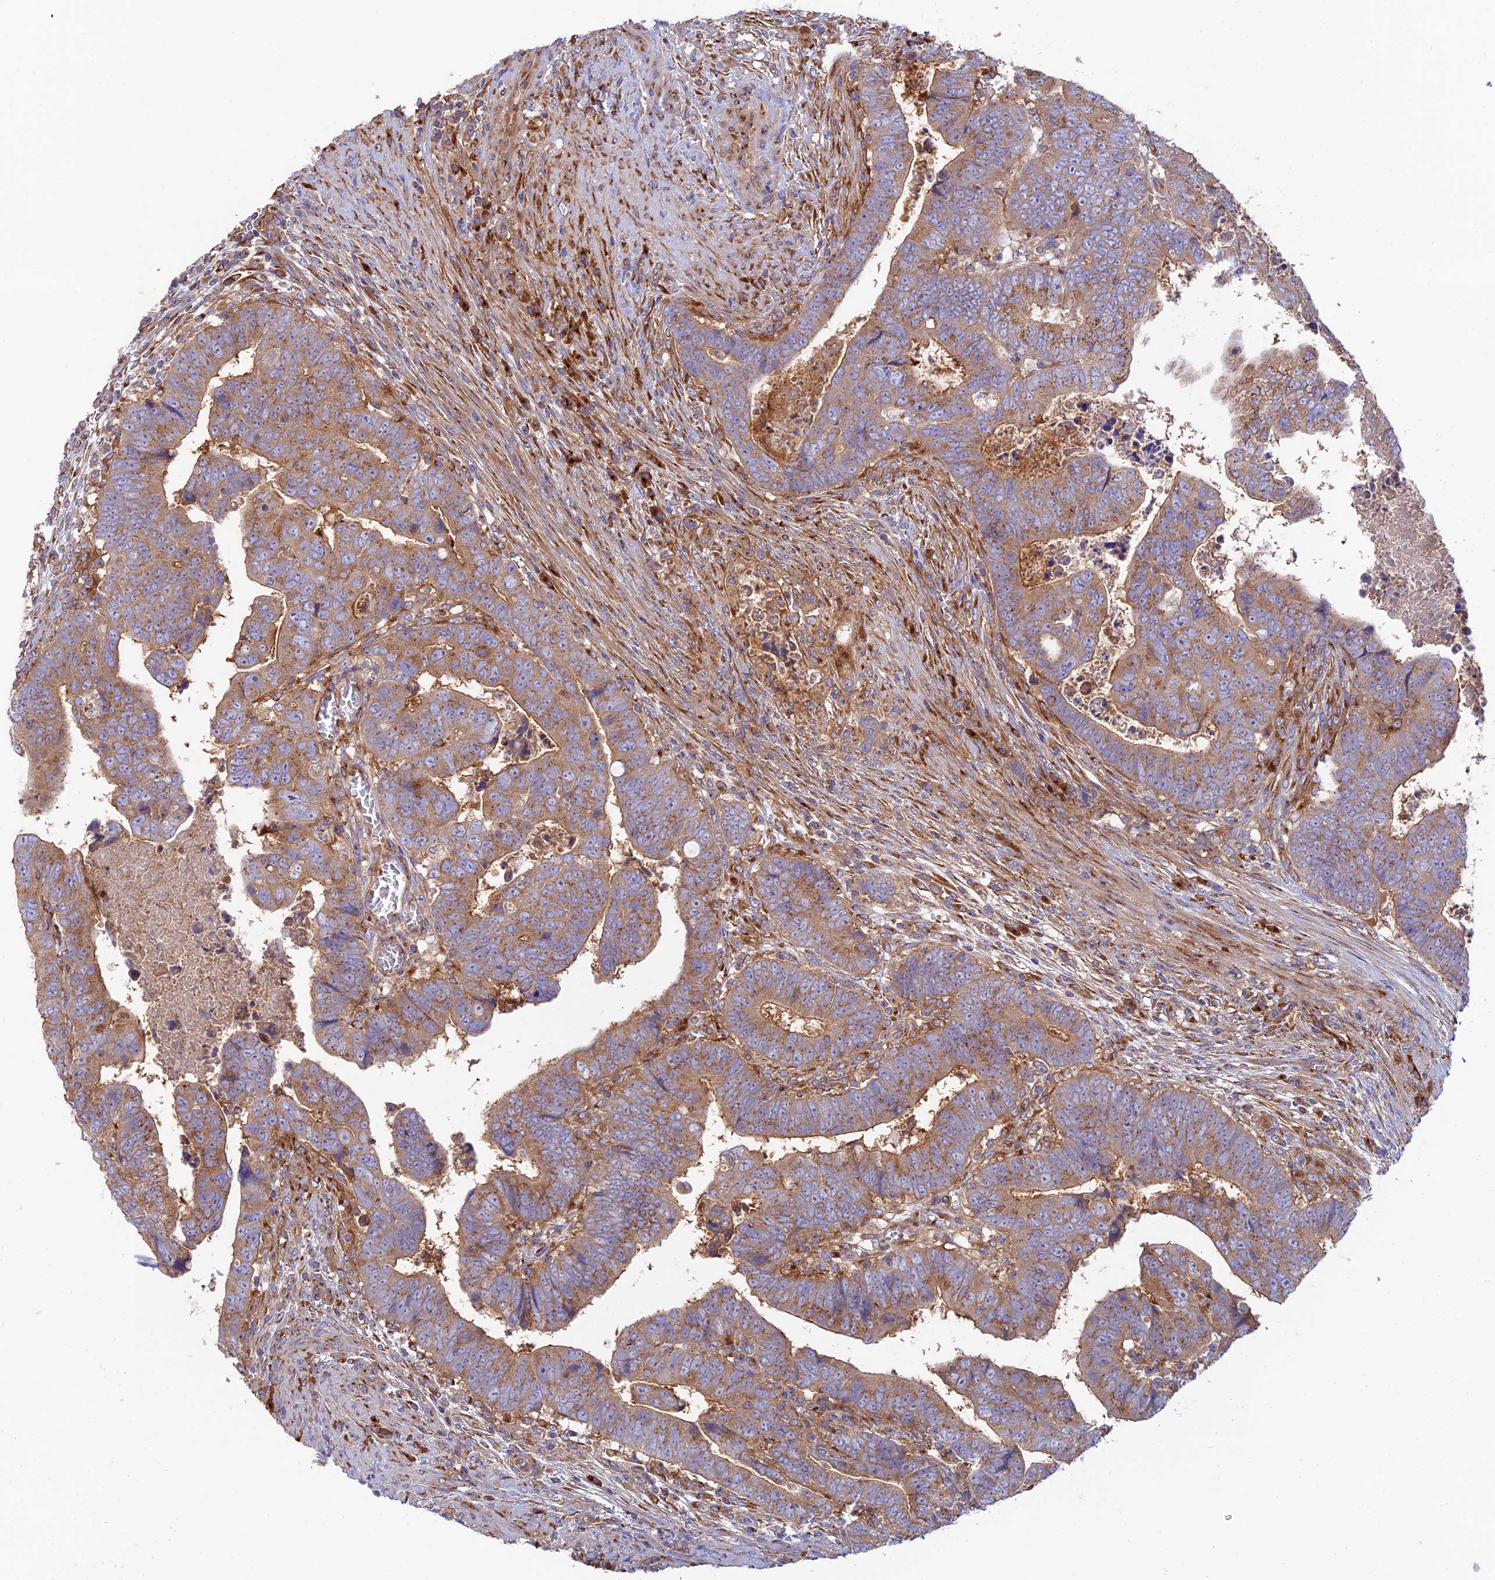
{"staining": {"intensity": "moderate", "quantity": ">75%", "location": "cytoplasmic/membranous"}, "tissue": "colorectal cancer", "cell_type": "Tumor cells", "image_type": "cancer", "snomed": [{"axis": "morphology", "description": "Normal tissue, NOS"}, {"axis": "morphology", "description": "Adenocarcinoma, NOS"}, {"axis": "topography", "description": "Rectum"}], "caption": "Immunohistochemical staining of human adenocarcinoma (colorectal) displays medium levels of moderate cytoplasmic/membranous protein expression in approximately >75% of tumor cells.", "gene": "GOLGA3", "patient": {"sex": "female", "age": 65}}